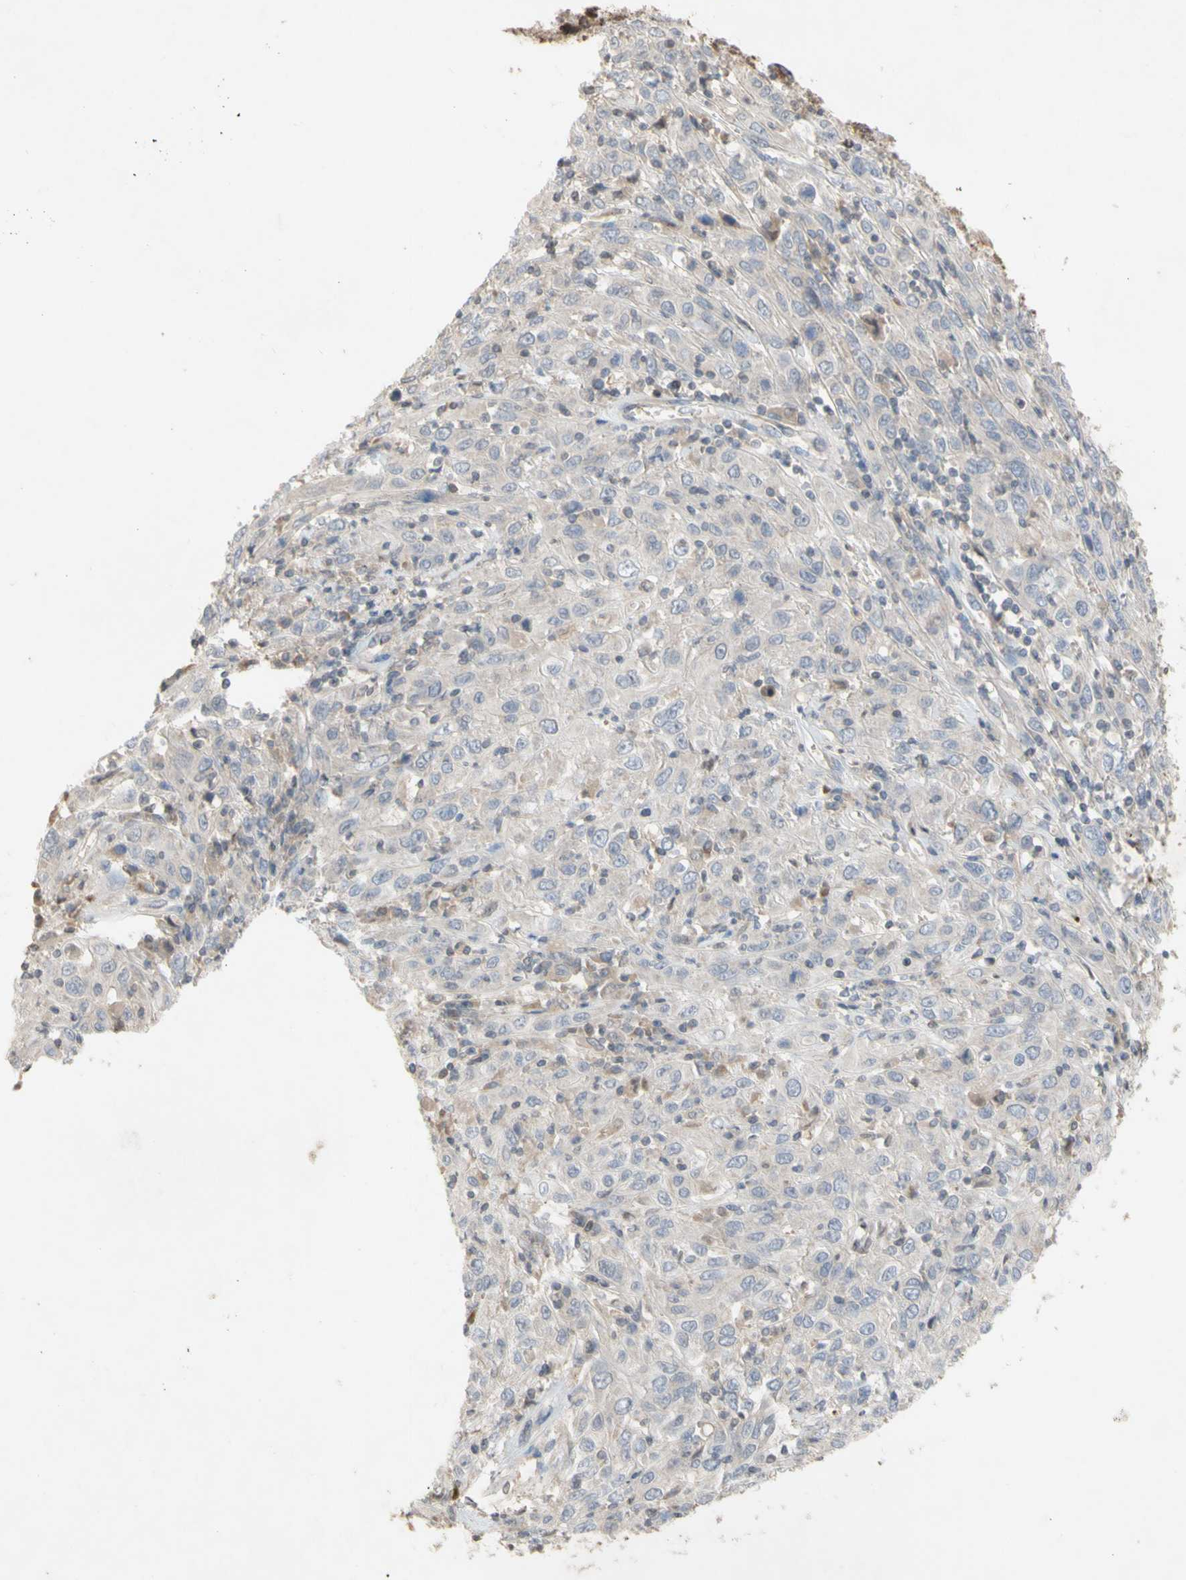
{"staining": {"intensity": "negative", "quantity": "none", "location": "none"}, "tissue": "cervical cancer", "cell_type": "Tumor cells", "image_type": "cancer", "snomed": [{"axis": "morphology", "description": "Squamous cell carcinoma, NOS"}, {"axis": "topography", "description": "Cervix"}], "caption": "Cervical squamous cell carcinoma was stained to show a protein in brown. There is no significant staining in tumor cells. (DAB (3,3'-diaminobenzidine) immunohistochemistry, high magnification).", "gene": "NECTIN3", "patient": {"sex": "female", "age": 46}}